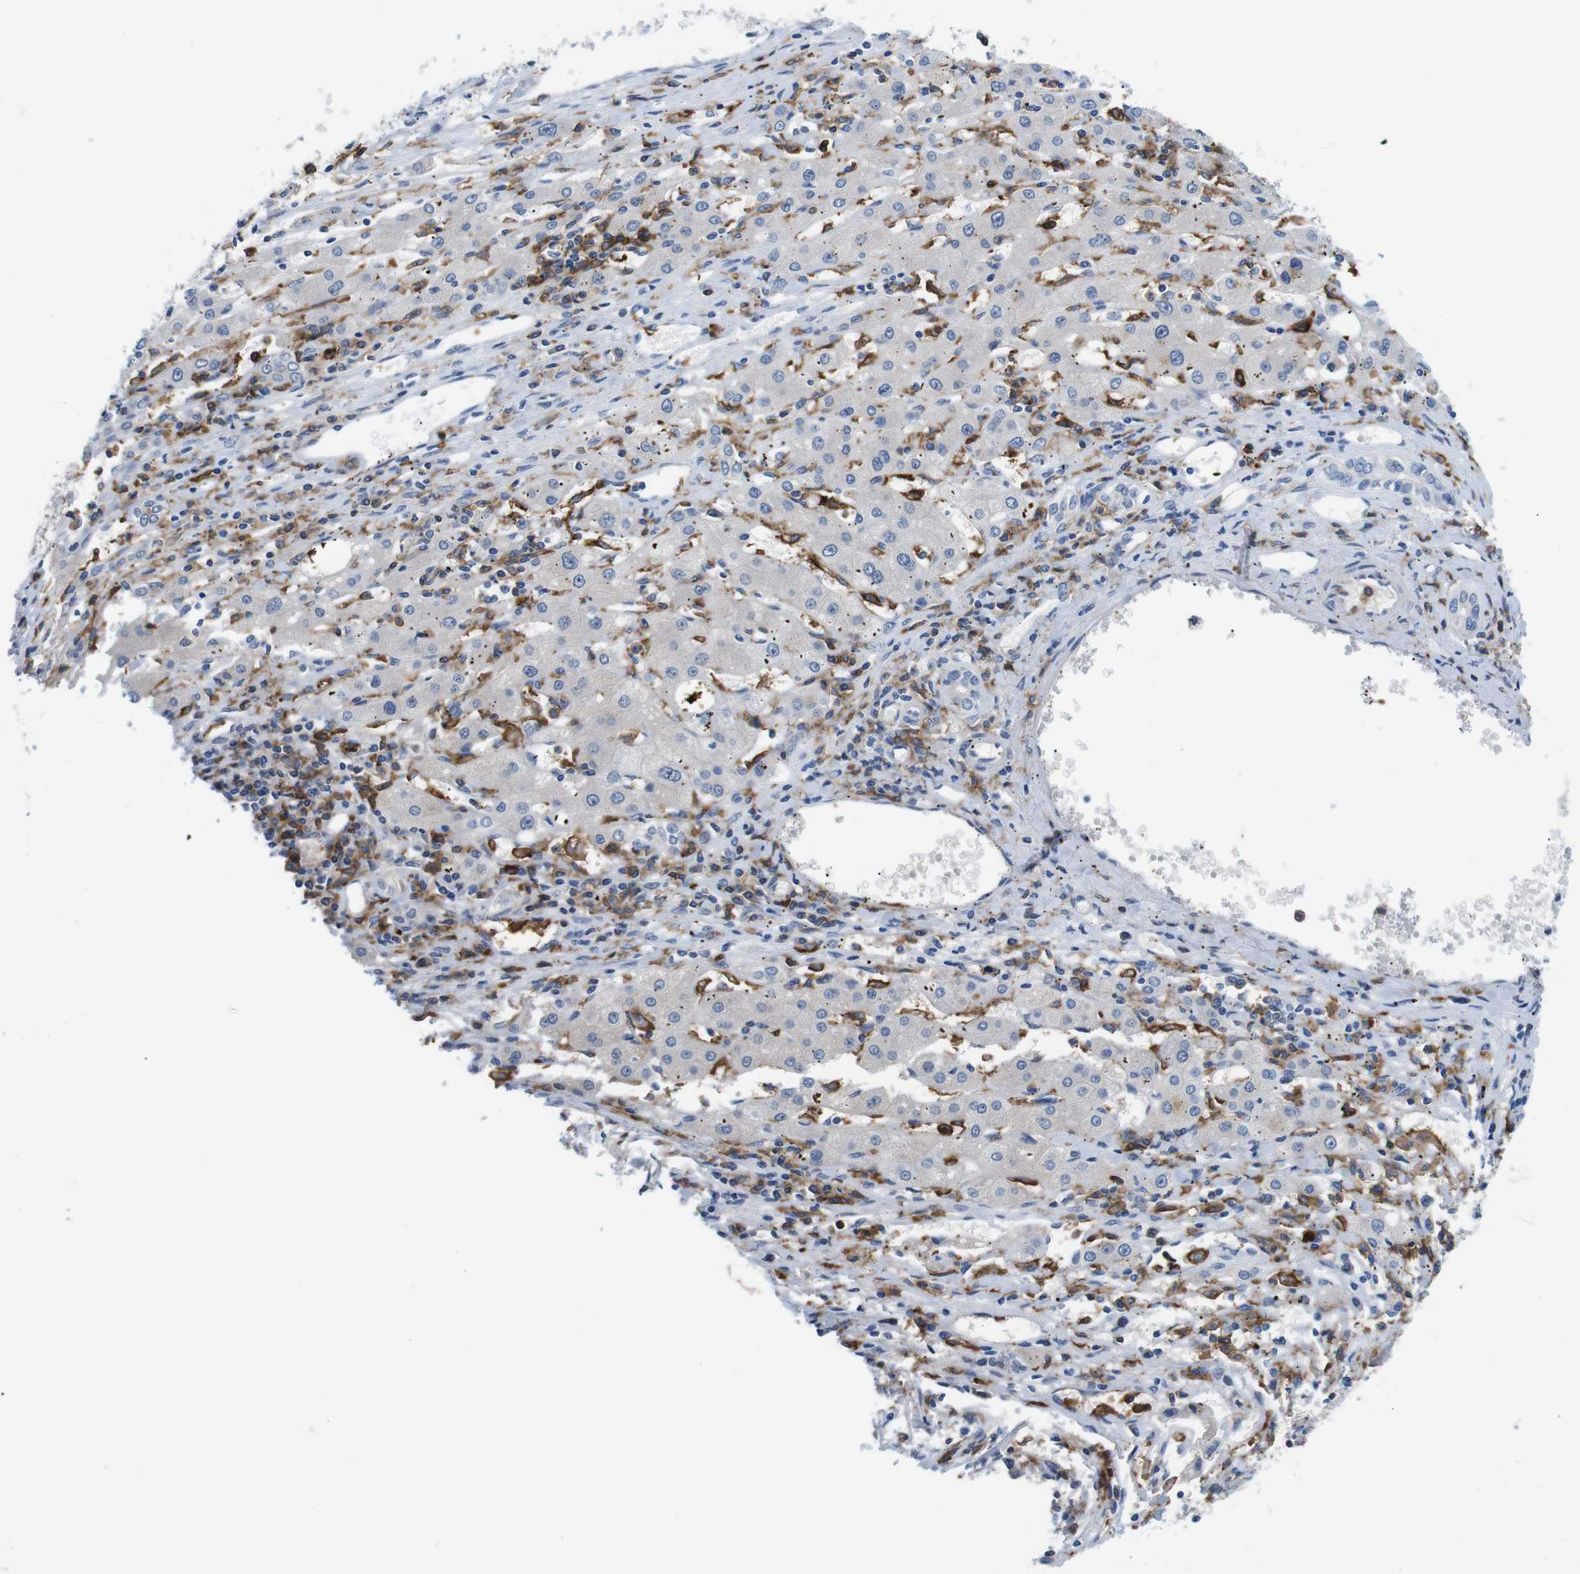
{"staining": {"intensity": "negative", "quantity": "none", "location": "none"}, "tissue": "liver cancer", "cell_type": "Tumor cells", "image_type": "cancer", "snomed": [{"axis": "morphology", "description": "Carcinoma, Hepatocellular, NOS"}, {"axis": "topography", "description": "Liver"}], "caption": "Liver cancer was stained to show a protein in brown. There is no significant positivity in tumor cells. The staining is performed using DAB brown chromogen with nuclei counter-stained in using hematoxylin.", "gene": "CD300C", "patient": {"sex": "male", "age": 72}}